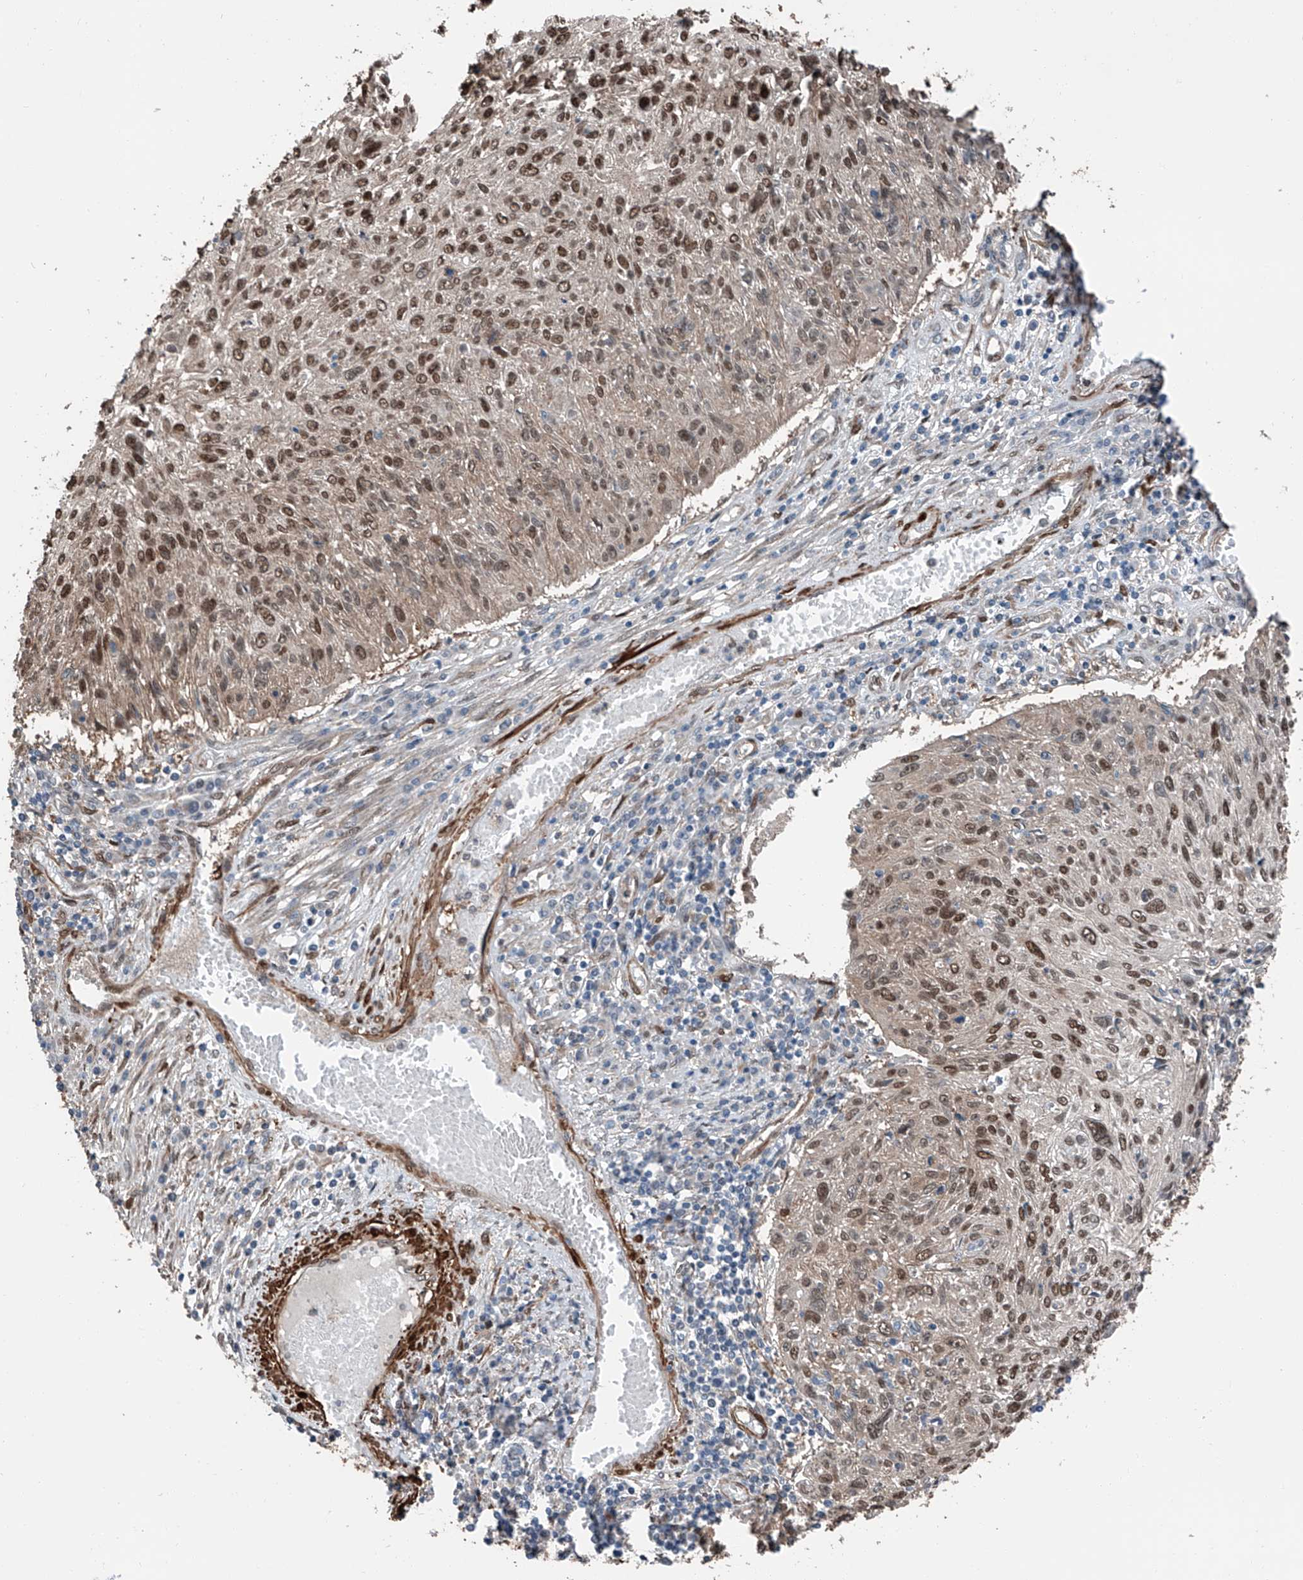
{"staining": {"intensity": "strong", "quantity": ">75%", "location": "nuclear"}, "tissue": "cervical cancer", "cell_type": "Tumor cells", "image_type": "cancer", "snomed": [{"axis": "morphology", "description": "Squamous cell carcinoma, NOS"}, {"axis": "topography", "description": "Cervix"}], "caption": "Immunohistochemistry (IHC) (DAB) staining of human squamous cell carcinoma (cervical) exhibits strong nuclear protein staining in approximately >75% of tumor cells. (DAB = brown stain, brightfield microscopy at high magnification).", "gene": "HSPA6", "patient": {"sex": "female", "age": 51}}